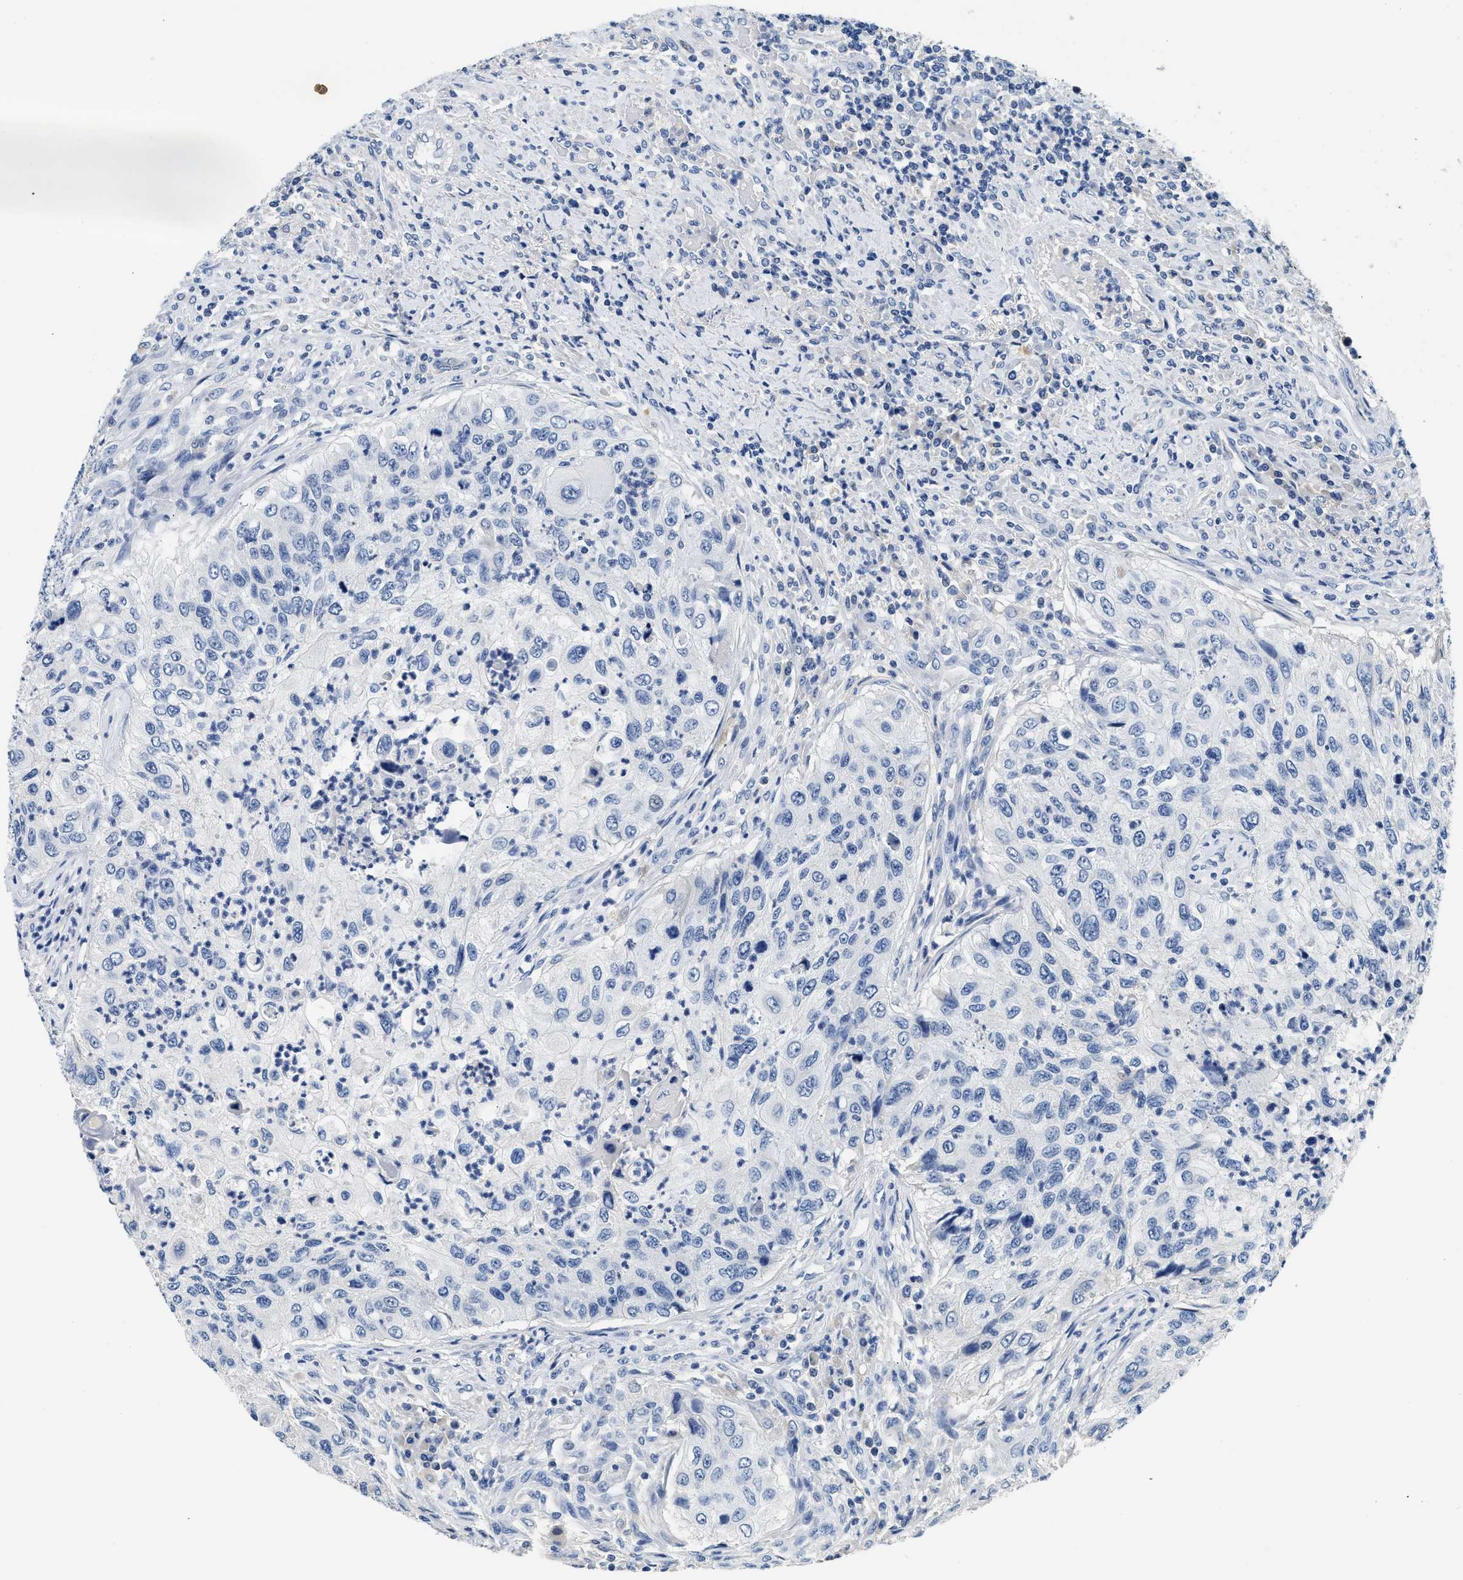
{"staining": {"intensity": "negative", "quantity": "none", "location": "none"}, "tissue": "urothelial cancer", "cell_type": "Tumor cells", "image_type": "cancer", "snomed": [{"axis": "morphology", "description": "Urothelial carcinoma, High grade"}, {"axis": "topography", "description": "Urinary bladder"}], "caption": "DAB (3,3'-diaminobenzidine) immunohistochemical staining of high-grade urothelial carcinoma displays no significant staining in tumor cells.", "gene": "PCK2", "patient": {"sex": "female", "age": 60}}